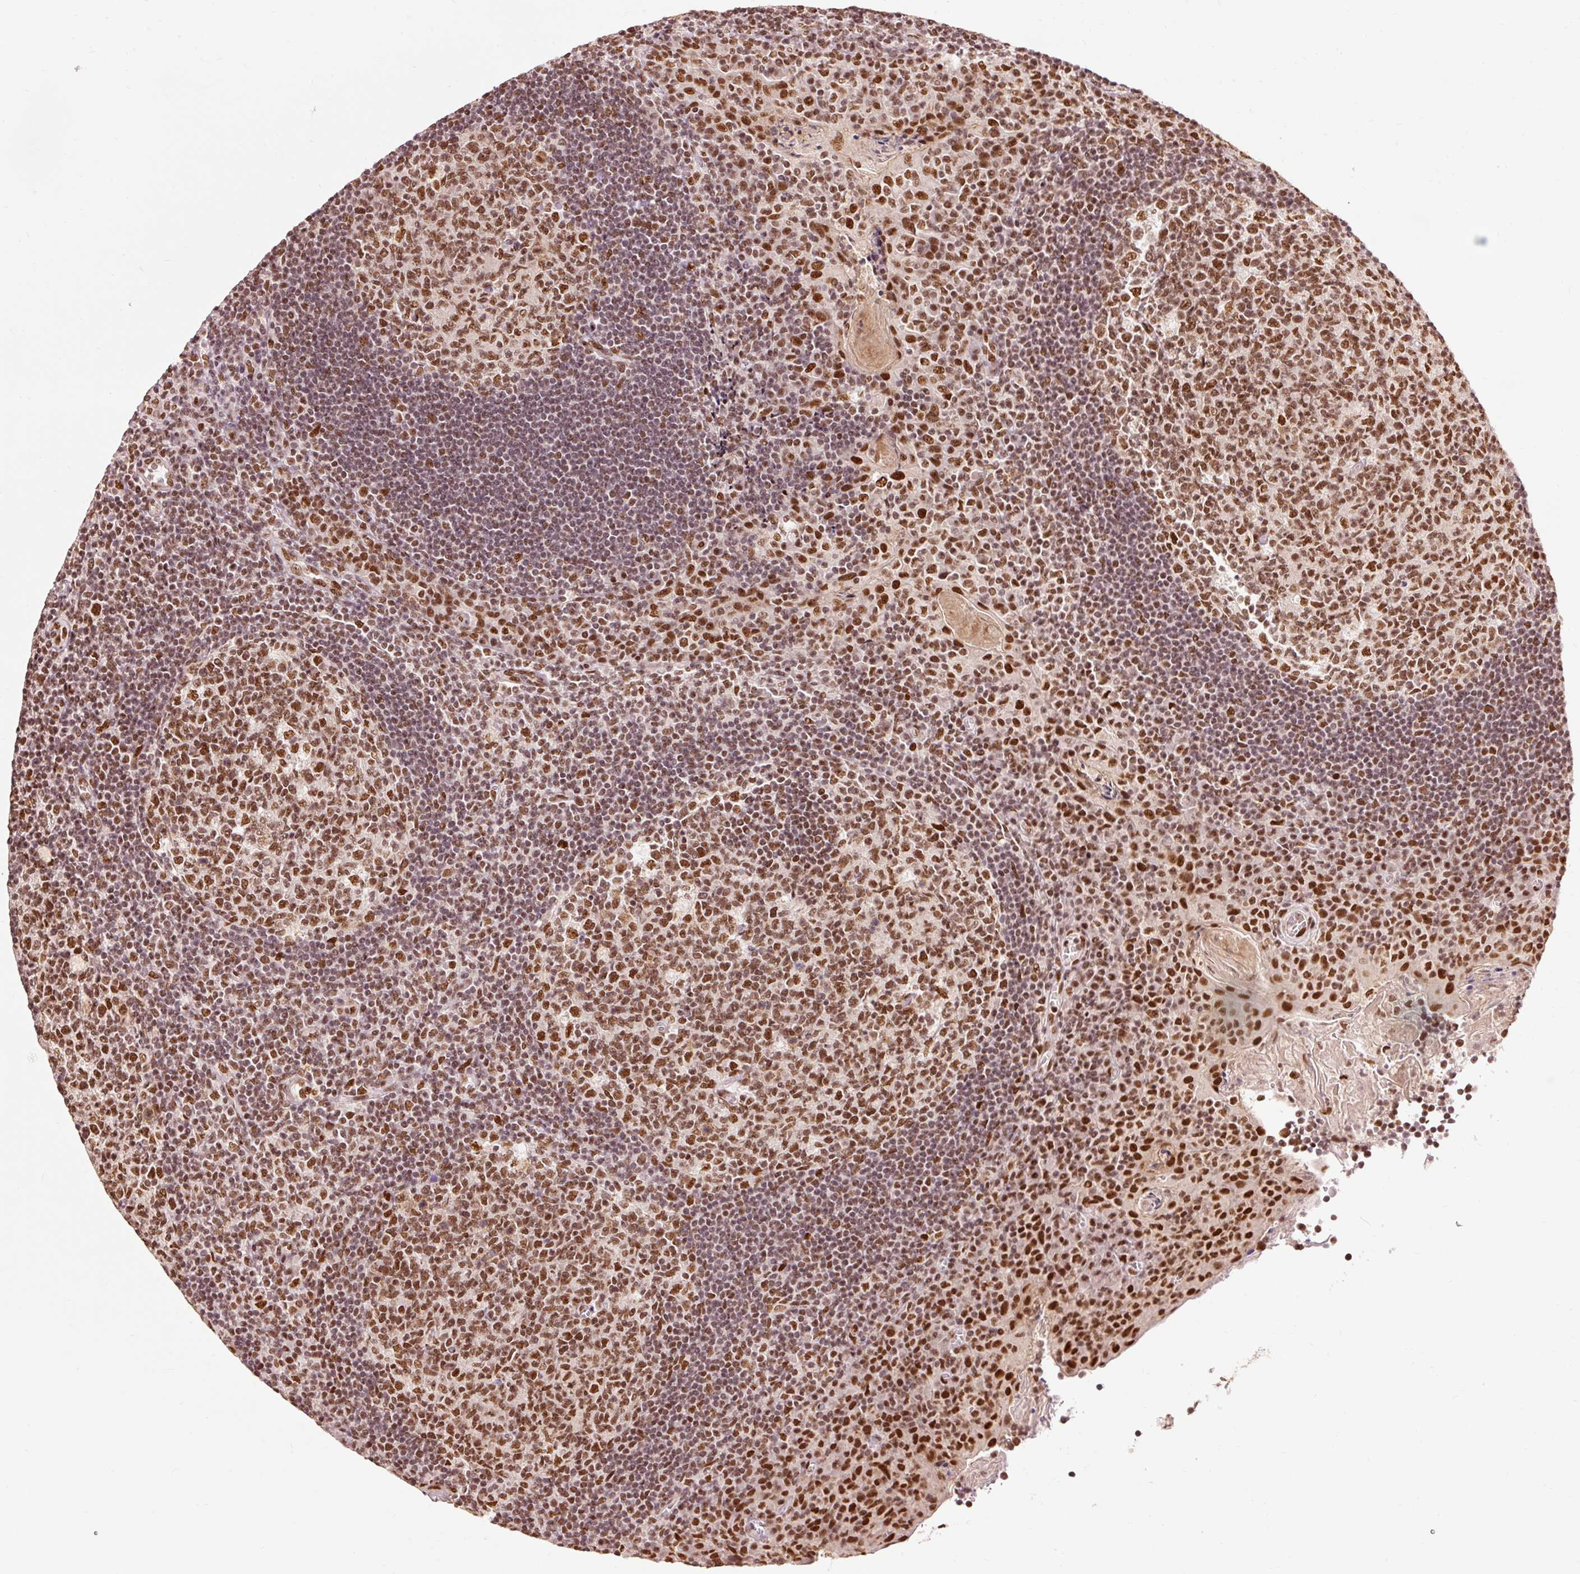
{"staining": {"intensity": "strong", "quantity": ">75%", "location": "nuclear"}, "tissue": "tonsil", "cell_type": "Germinal center cells", "image_type": "normal", "snomed": [{"axis": "morphology", "description": "Normal tissue, NOS"}, {"axis": "topography", "description": "Tonsil"}], "caption": "A brown stain shows strong nuclear staining of a protein in germinal center cells of benign human tonsil. Nuclei are stained in blue.", "gene": "ZBTB44", "patient": {"sex": "male", "age": 17}}